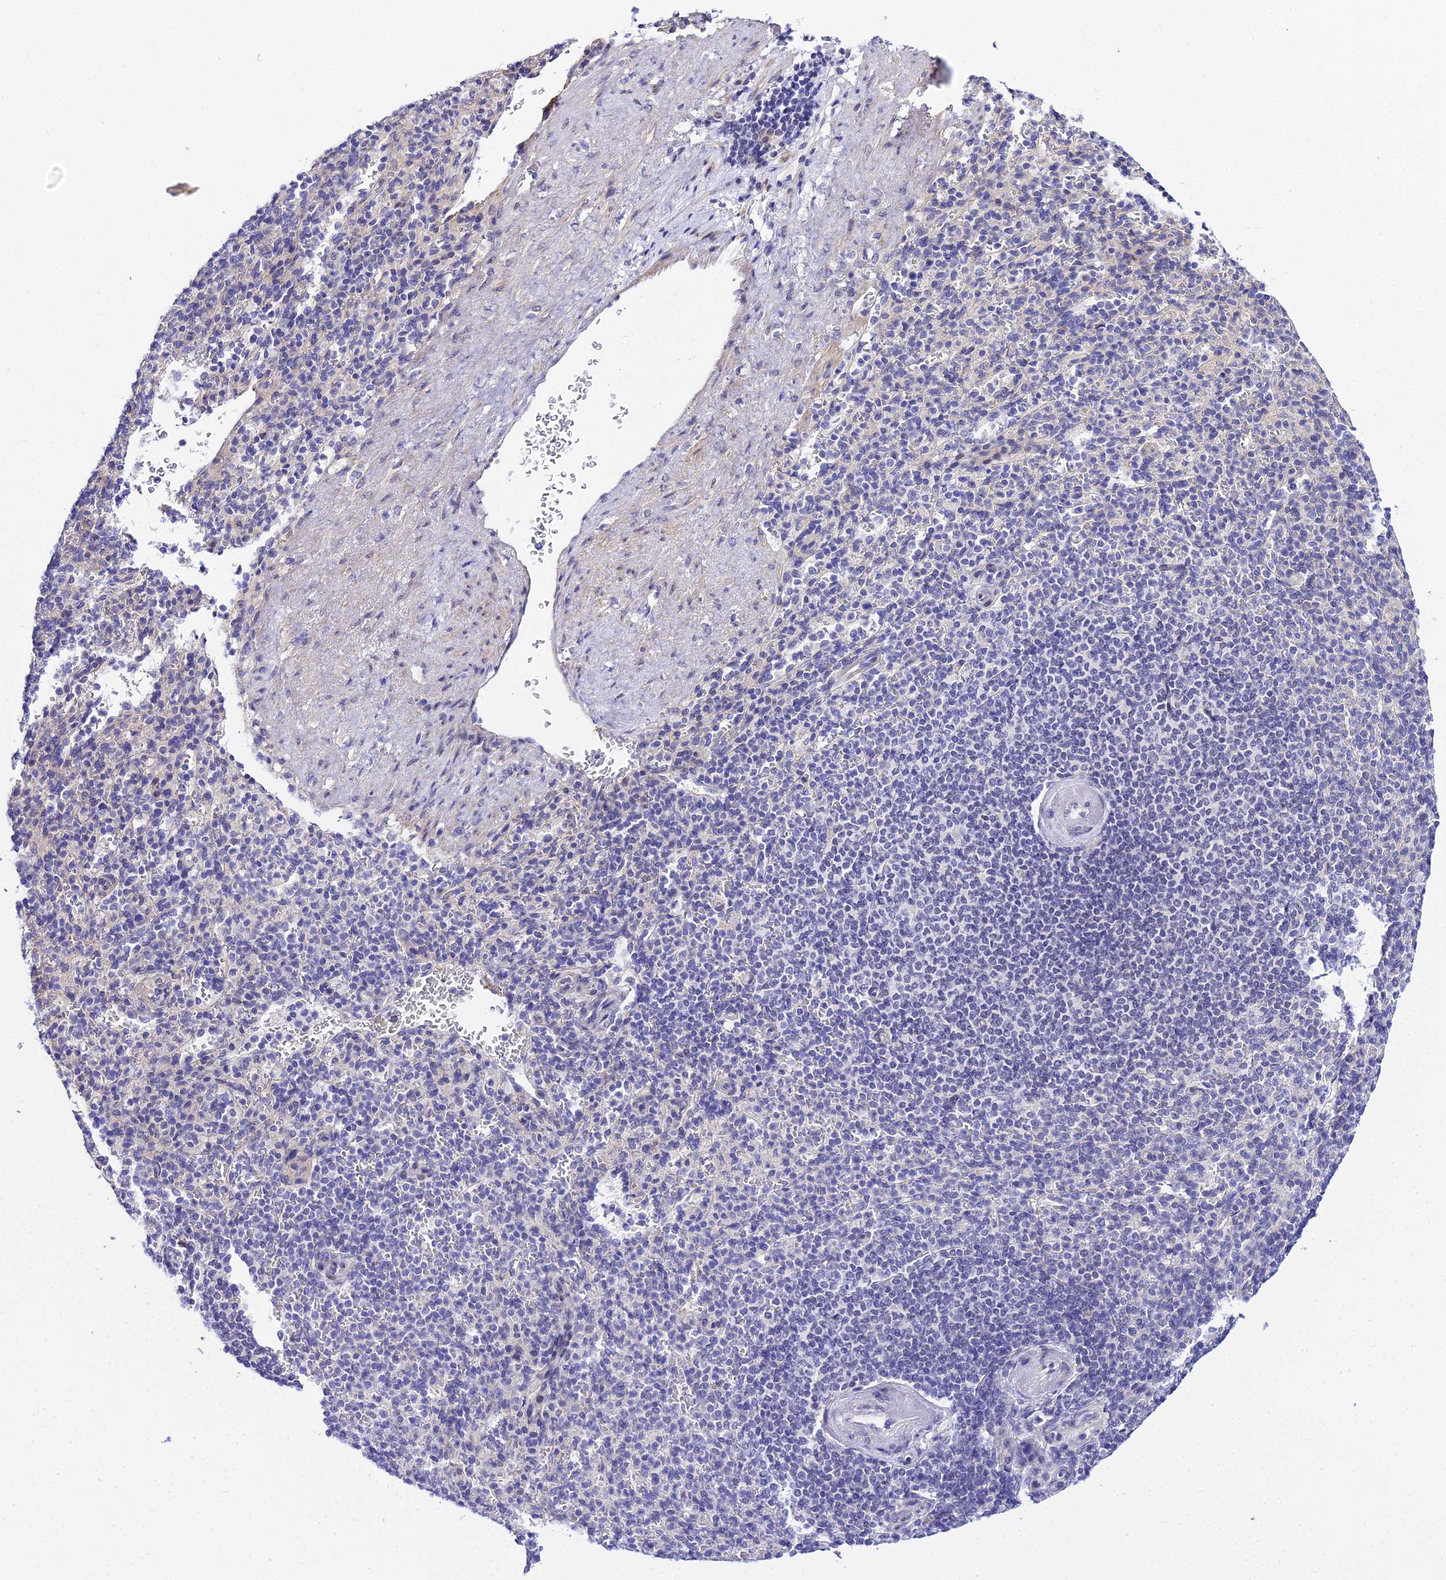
{"staining": {"intensity": "negative", "quantity": "none", "location": "none"}, "tissue": "spleen", "cell_type": "Cells in red pulp", "image_type": "normal", "snomed": [{"axis": "morphology", "description": "Normal tissue, NOS"}, {"axis": "topography", "description": "Spleen"}], "caption": "Immunohistochemistry (IHC) of benign spleen reveals no staining in cells in red pulp.", "gene": "ZNF628", "patient": {"sex": "female", "age": 74}}